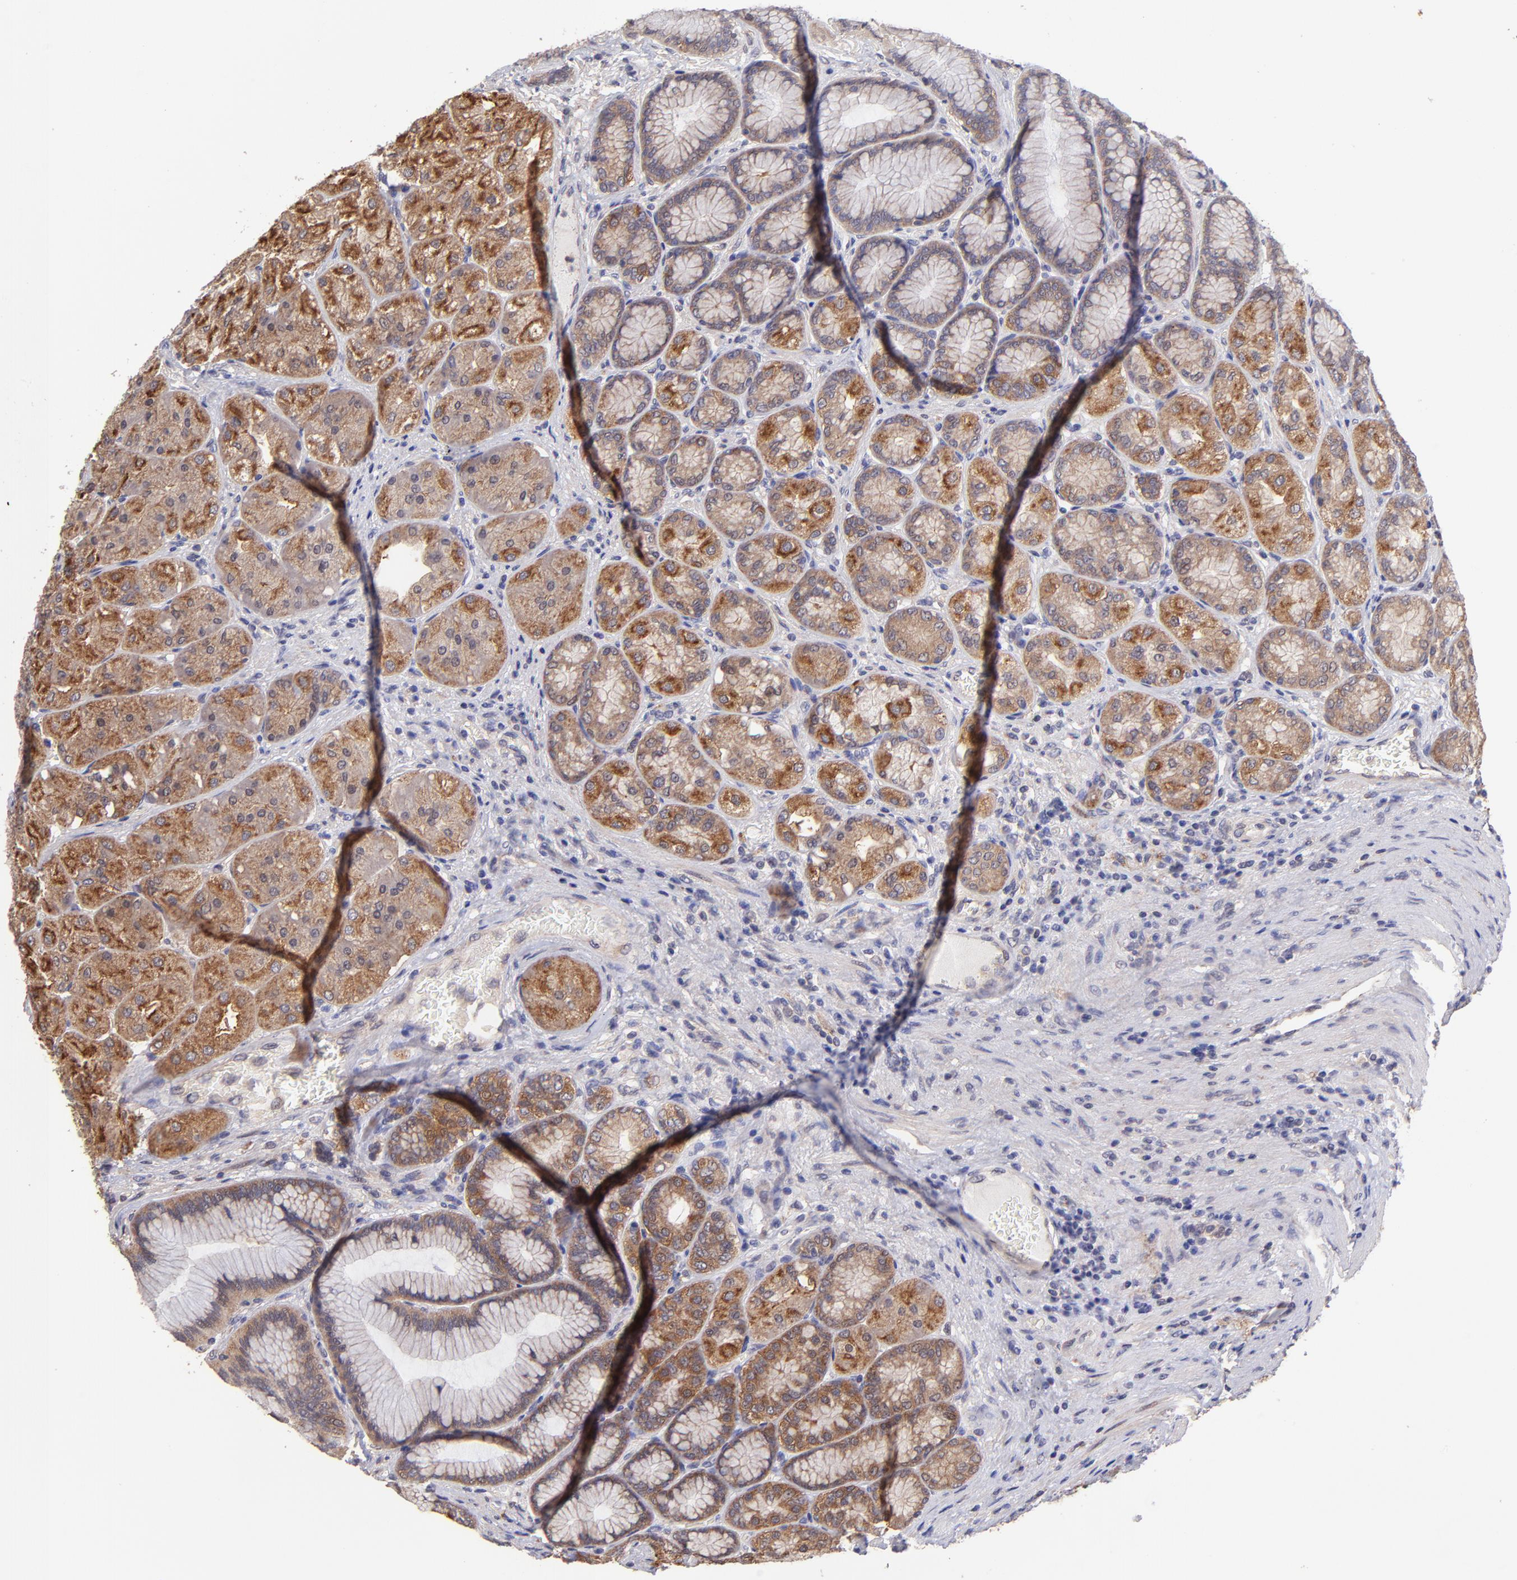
{"staining": {"intensity": "strong", "quantity": ">75%", "location": "cytoplasmic/membranous"}, "tissue": "stomach", "cell_type": "Glandular cells", "image_type": "normal", "snomed": [{"axis": "morphology", "description": "Normal tissue, NOS"}, {"axis": "morphology", "description": "Adenocarcinoma, NOS"}, {"axis": "topography", "description": "Stomach"}, {"axis": "topography", "description": "Stomach, lower"}], "caption": "IHC staining of unremarkable stomach, which demonstrates high levels of strong cytoplasmic/membranous expression in approximately >75% of glandular cells indicating strong cytoplasmic/membranous protein positivity. The staining was performed using DAB (brown) for protein detection and nuclei were counterstained in hematoxylin (blue).", "gene": "NSF", "patient": {"sex": "female", "age": 65}}